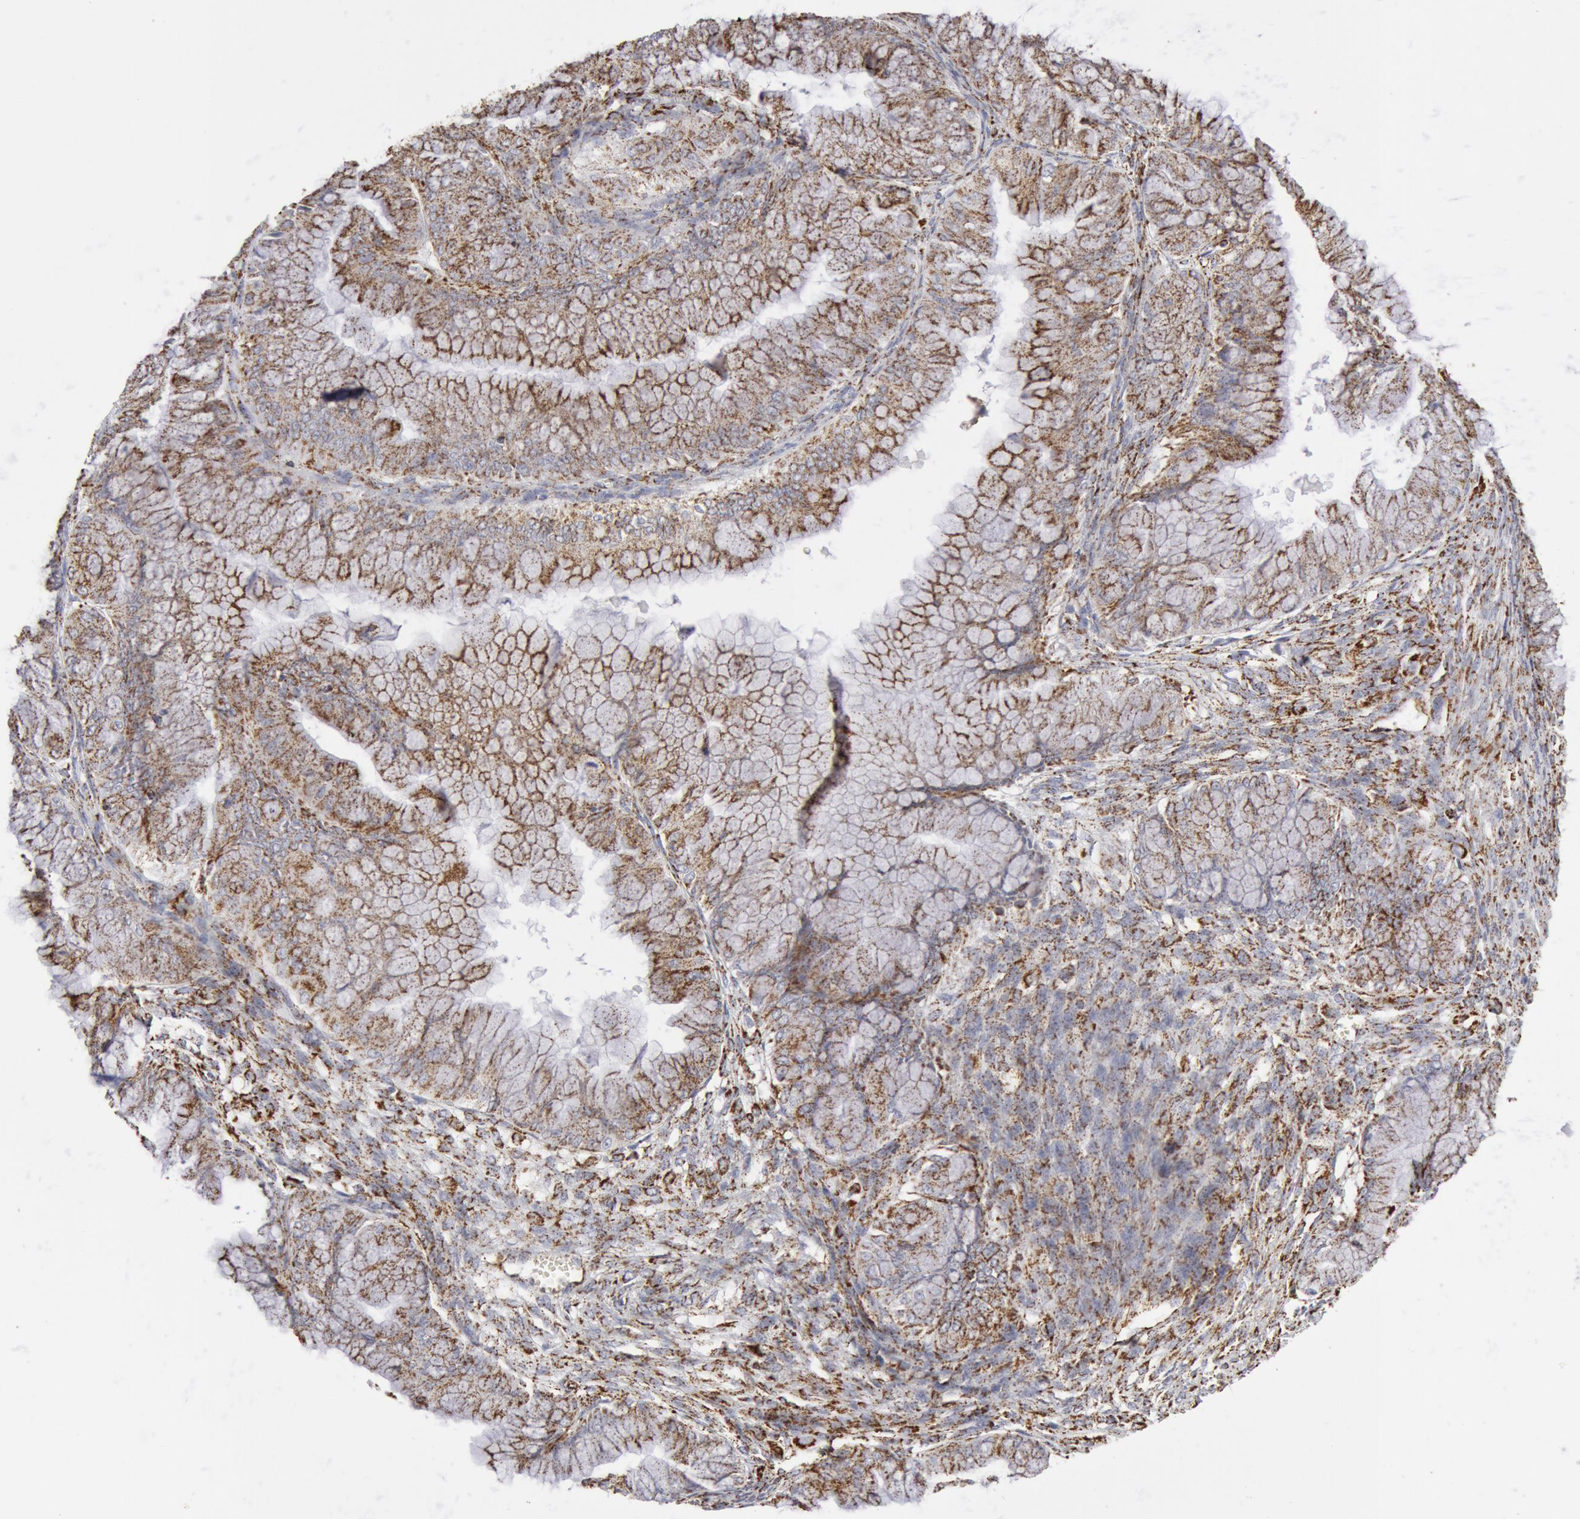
{"staining": {"intensity": "moderate", "quantity": ">75%", "location": "cytoplasmic/membranous"}, "tissue": "ovarian cancer", "cell_type": "Tumor cells", "image_type": "cancer", "snomed": [{"axis": "morphology", "description": "Cystadenocarcinoma, mucinous, NOS"}, {"axis": "topography", "description": "Ovary"}], "caption": "Human mucinous cystadenocarcinoma (ovarian) stained with a protein marker reveals moderate staining in tumor cells.", "gene": "ATP5F1B", "patient": {"sex": "female", "age": 41}}